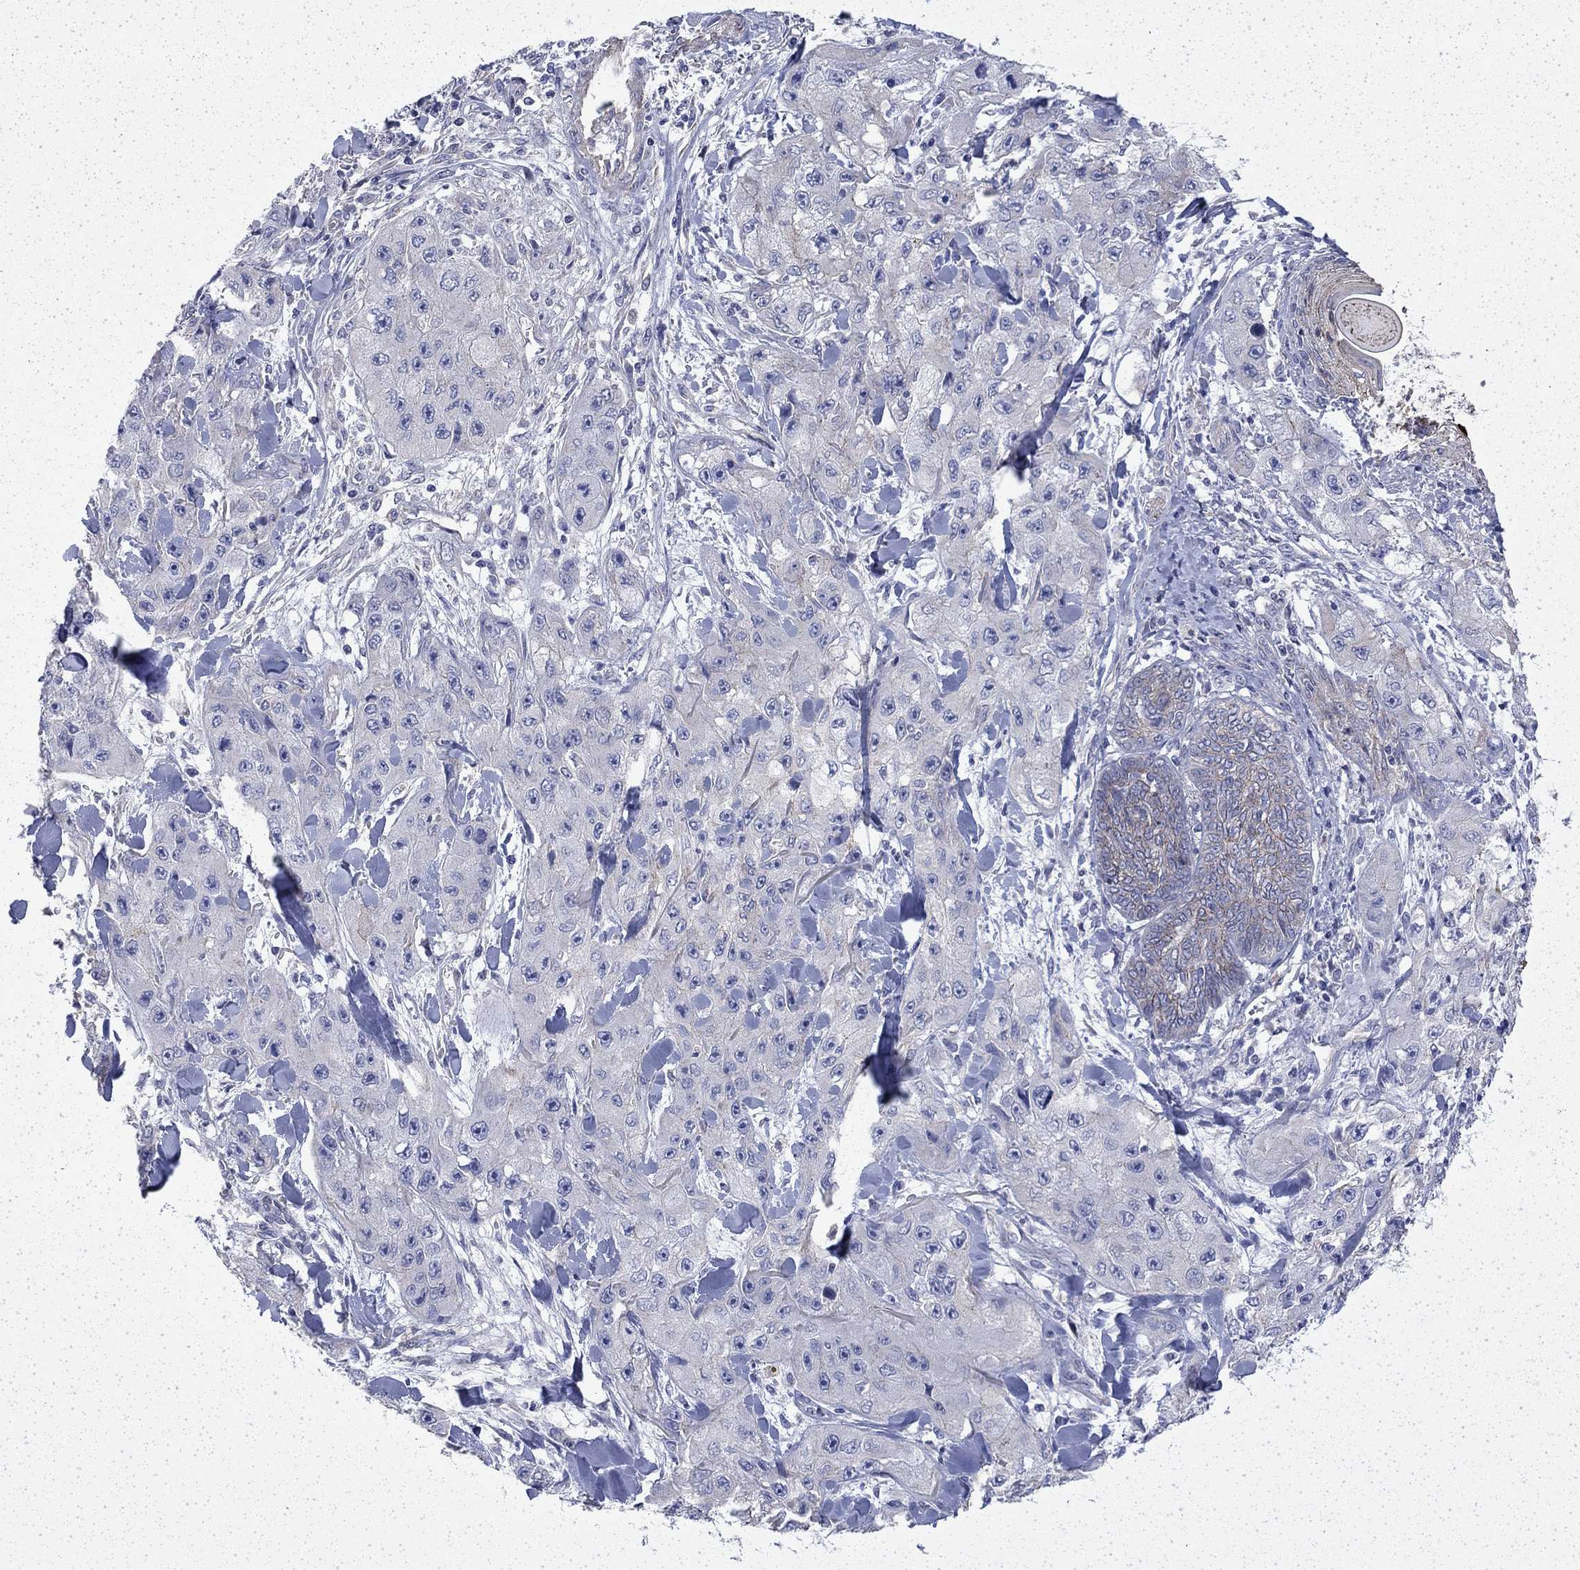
{"staining": {"intensity": "moderate", "quantity": "<25%", "location": "cytoplasmic/membranous"}, "tissue": "skin cancer", "cell_type": "Tumor cells", "image_type": "cancer", "snomed": [{"axis": "morphology", "description": "Squamous cell carcinoma, NOS"}, {"axis": "topography", "description": "Skin"}, {"axis": "topography", "description": "Subcutis"}], "caption": "Skin cancer (squamous cell carcinoma) tissue reveals moderate cytoplasmic/membranous staining in approximately <25% of tumor cells", "gene": "DTNA", "patient": {"sex": "male", "age": 73}}